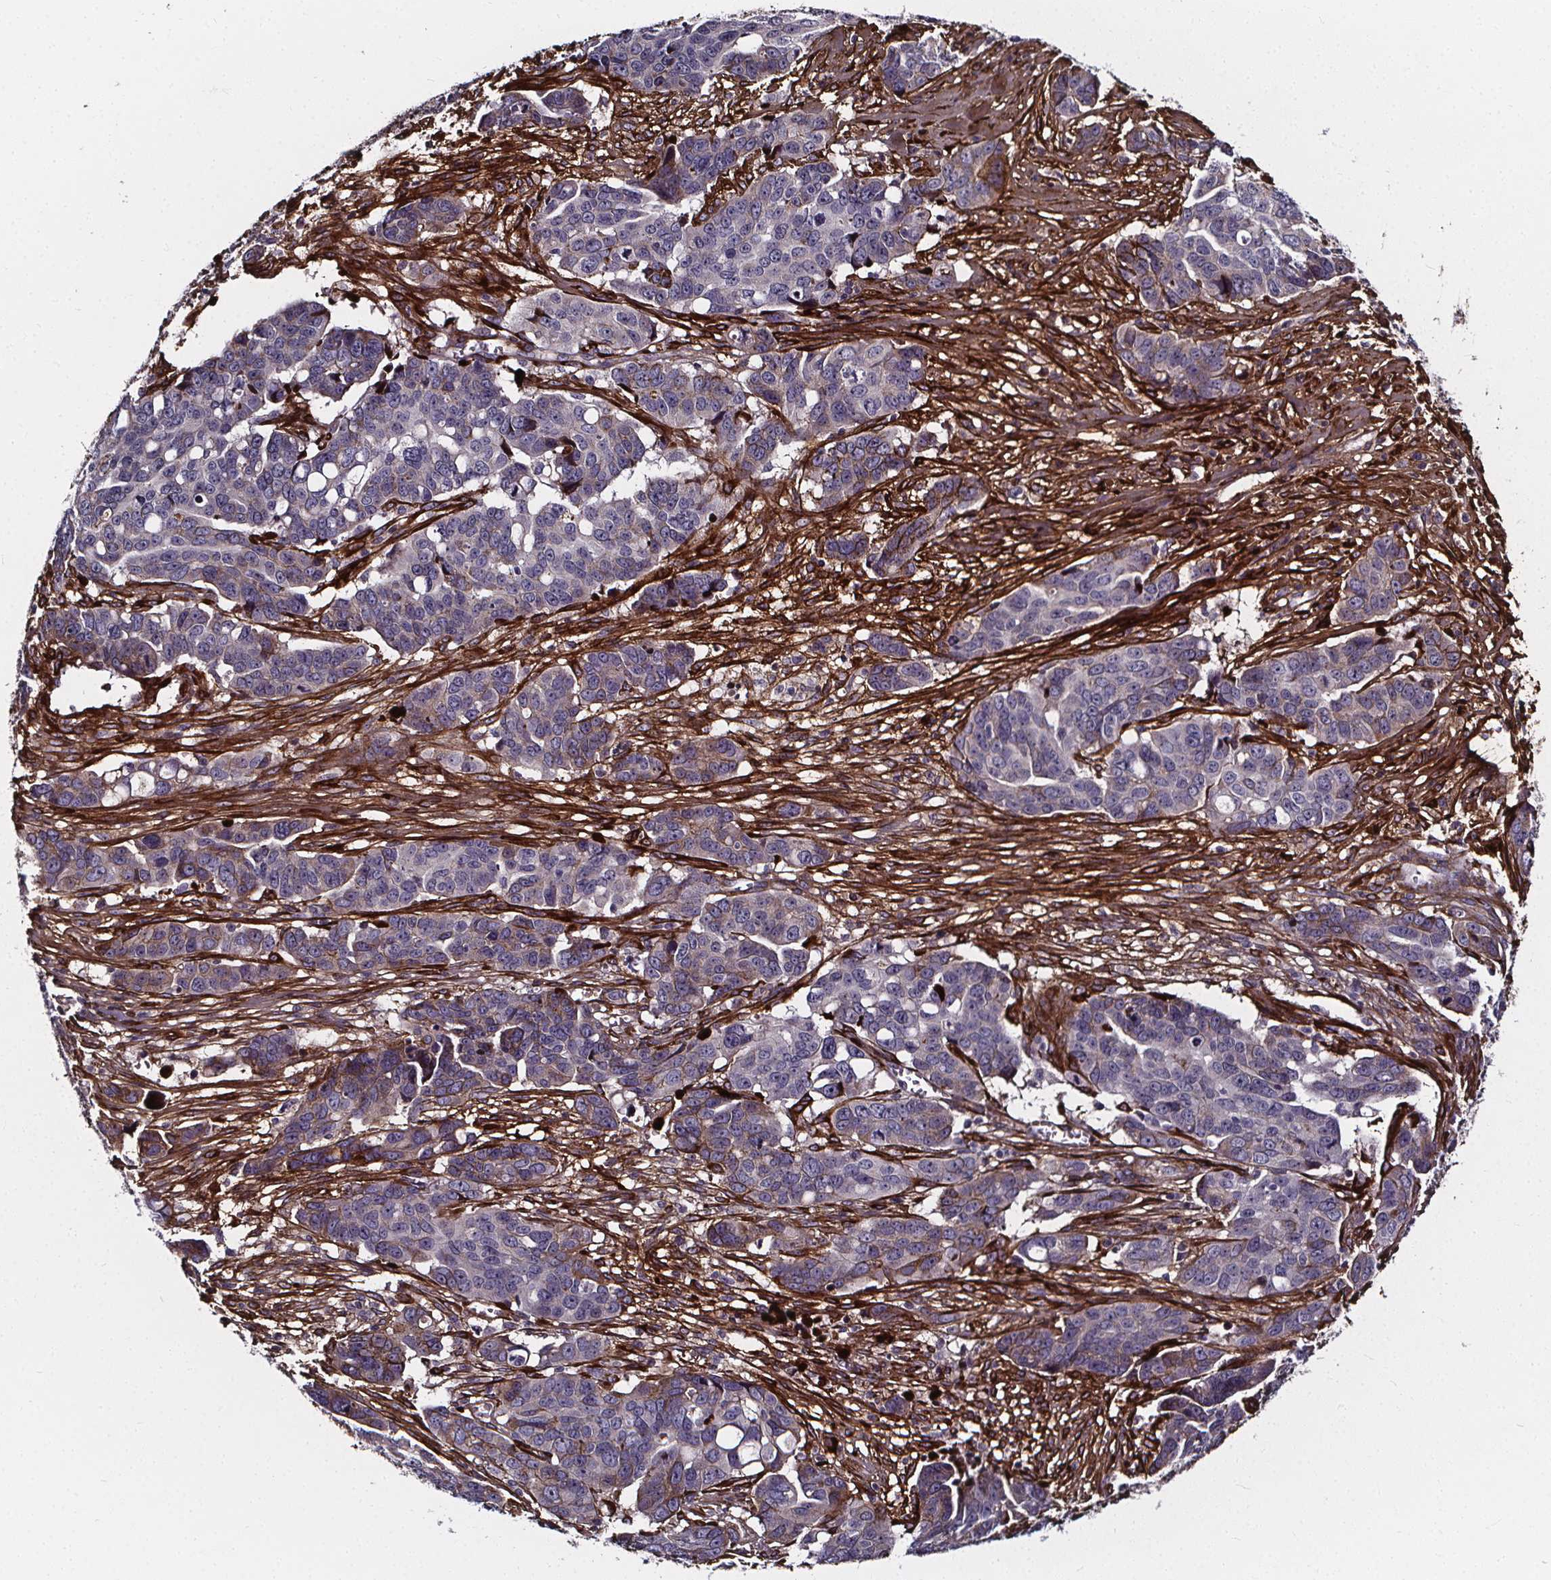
{"staining": {"intensity": "negative", "quantity": "none", "location": "none"}, "tissue": "ovarian cancer", "cell_type": "Tumor cells", "image_type": "cancer", "snomed": [{"axis": "morphology", "description": "Carcinoma, endometroid"}, {"axis": "topography", "description": "Ovary"}], "caption": "IHC of human ovarian endometroid carcinoma demonstrates no staining in tumor cells. (DAB (3,3'-diaminobenzidine) immunohistochemistry with hematoxylin counter stain).", "gene": "AEBP1", "patient": {"sex": "female", "age": 78}}